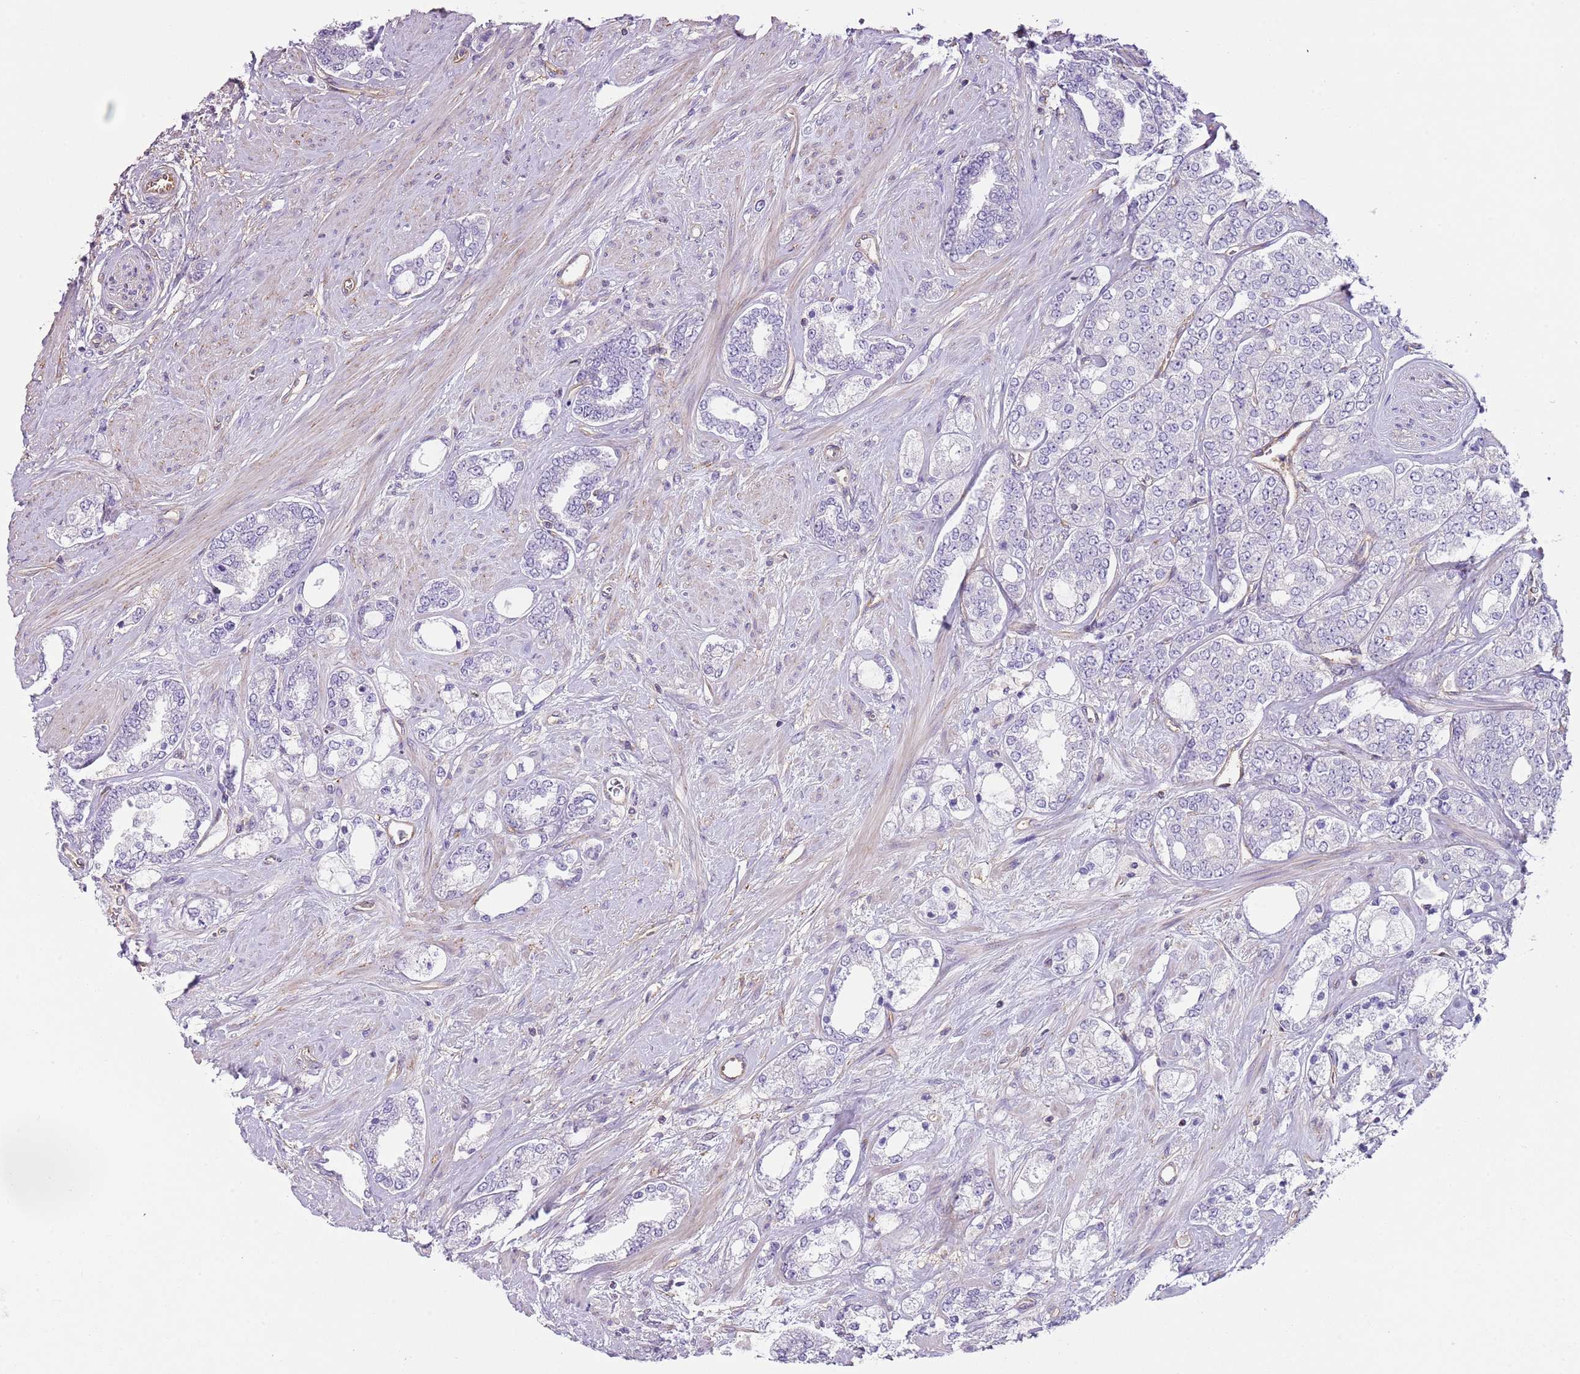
{"staining": {"intensity": "negative", "quantity": "none", "location": "none"}, "tissue": "prostate cancer", "cell_type": "Tumor cells", "image_type": "cancer", "snomed": [{"axis": "morphology", "description": "Adenocarcinoma, High grade"}, {"axis": "topography", "description": "Prostate"}], "caption": "A micrograph of human prostate high-grade adenocarcinoma is negative for staining in tumor cells.", "gene": "GNAI3", "patient": {"sex": "male", "age": 64}}